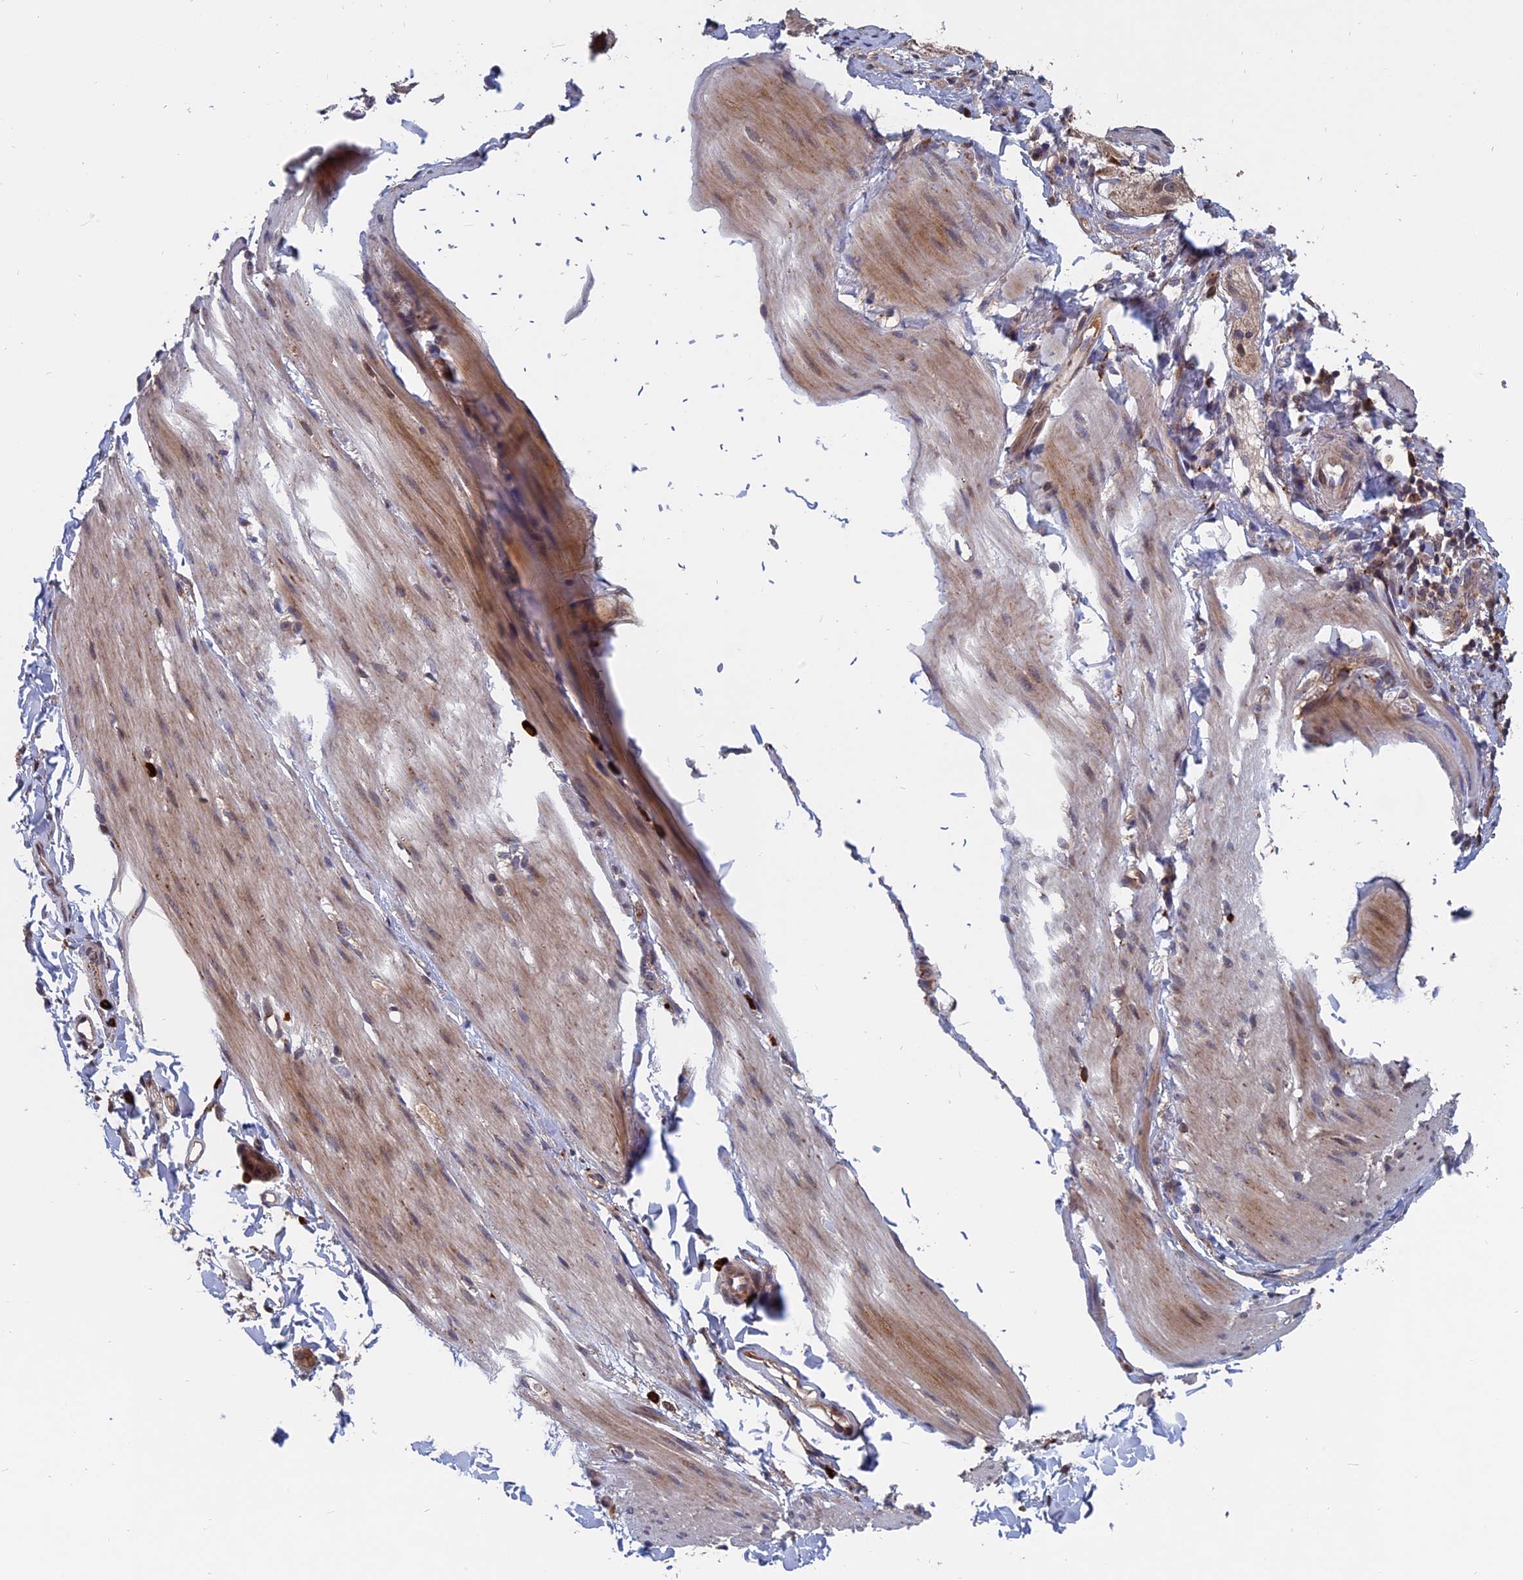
{"staining": {"intensity": "moderate", "quantity": "<25%", "location": "cytoplasmic/membranous"}, "tissue": "smooth muscle", "cell_type": "Smooth muscle cells", "image_type": "normal", "snomed": [{"axis": "morphology", "description": "Normal tissue, NOS"}, {"axis": "topography", "description": "Smooth muscle"}, {"axis": "topography", "description": "Small intestine"}], "caption": "A histopathology image of smooth muscle stained for a protein displays moderate cytoplasmic/membranous brown staining in smooth muscle cells.", "gene": "TRAPPC2L", "patient": {"sex": "female", "age": 84}}